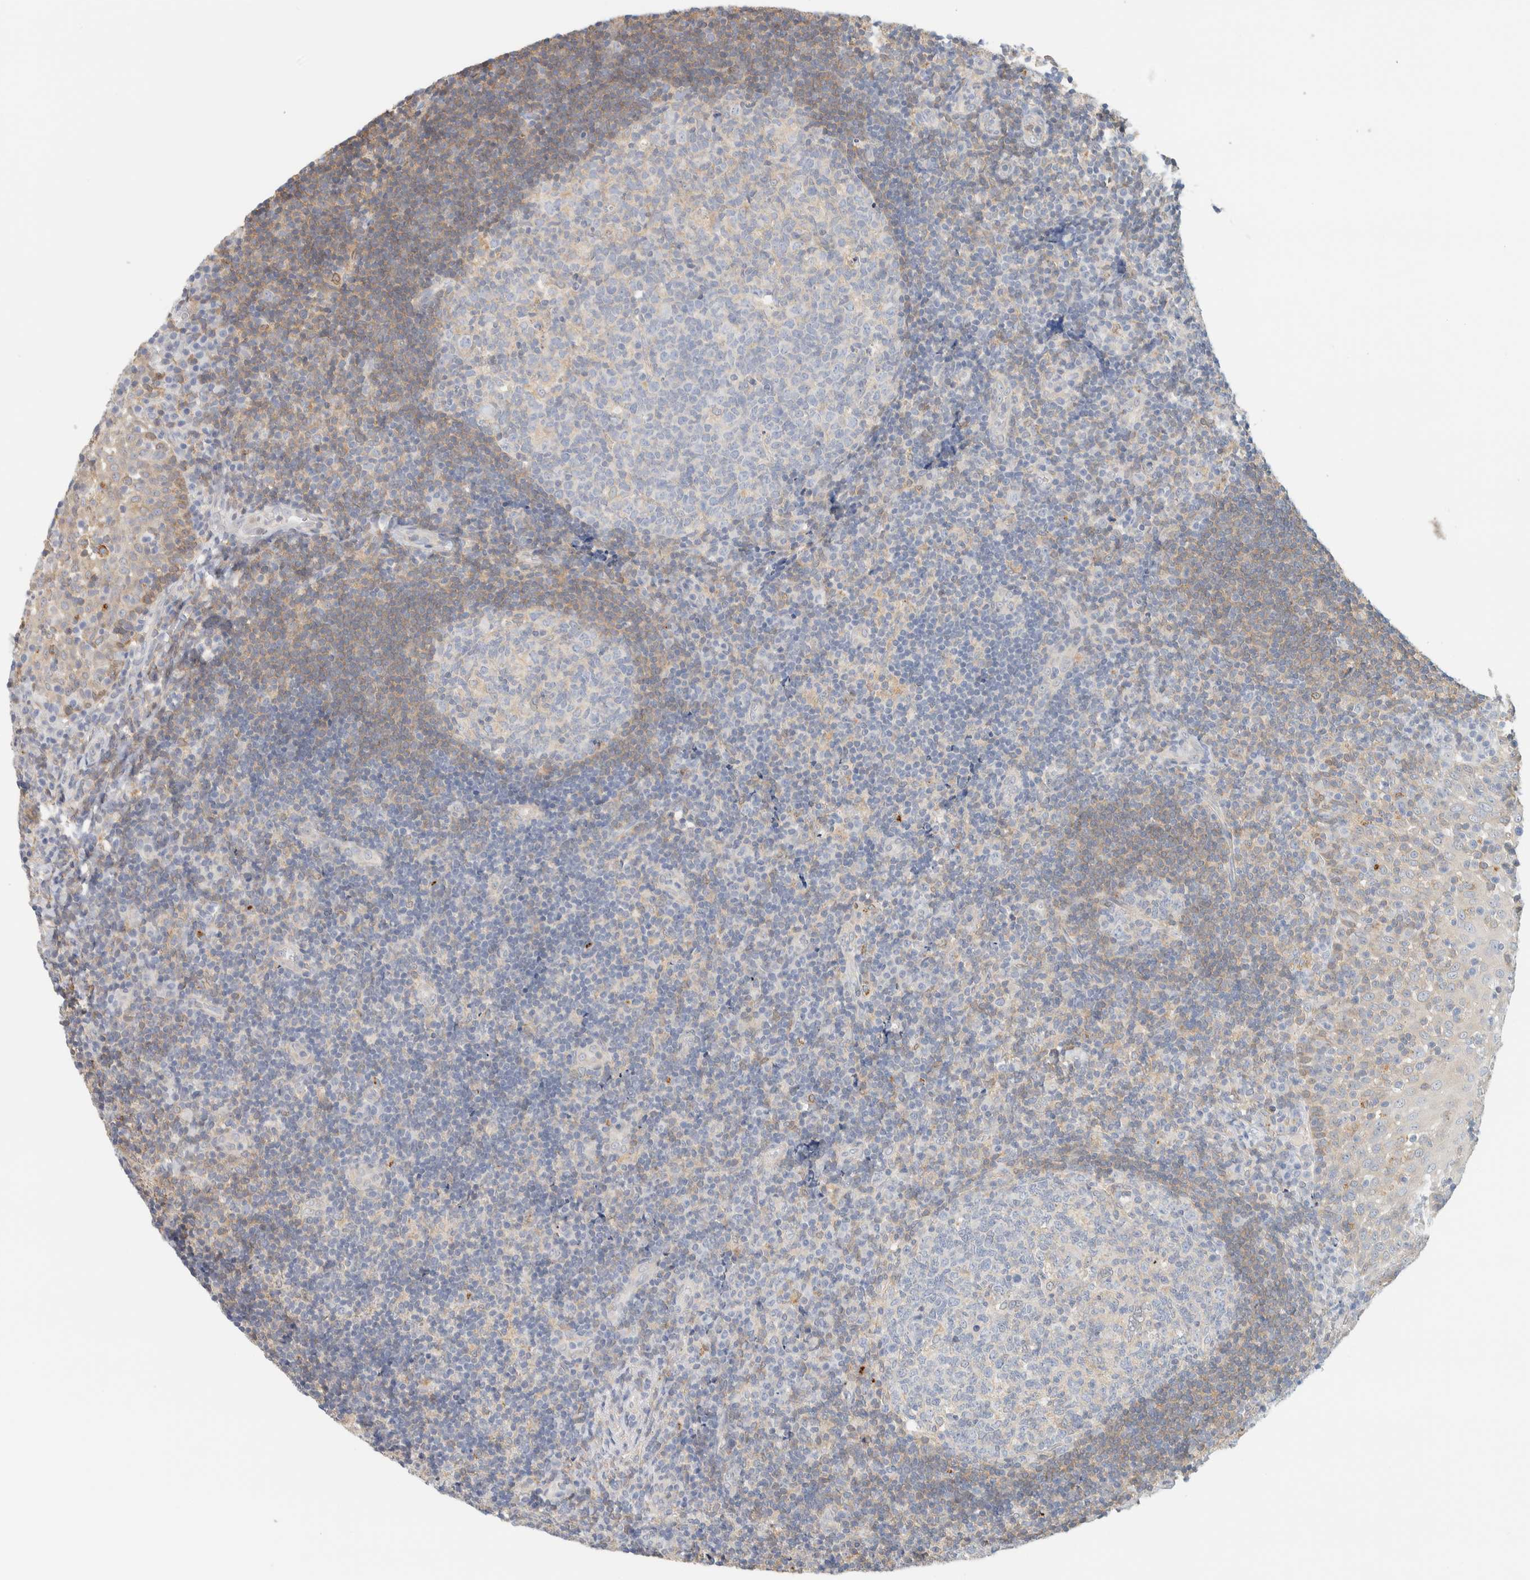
{"staining": {"intensity": "weak", "quantity": "<25%", "location": "cytoplasmic/membranous"}, "tissue": "tonsil", "cell_type": "Germinal center cells", "image_type": "normal", "snomed": [{"axis": "morphology", "description": "Normal tissue, NOS"}, {"axis": "topography", "description": "Tonsil"}], "caption": "High magnification brightfield microscopy of unremarkable tonsil stained with DAB (brown) and counterstained with hematoxylin (blue): germinal center cells show no significant staining. (DAB (3,3'-diaminobenzidine) immunohistochemistry, high magnification).", "gene": "NT5C", "patient": {"sex": "female", "age": 40}}